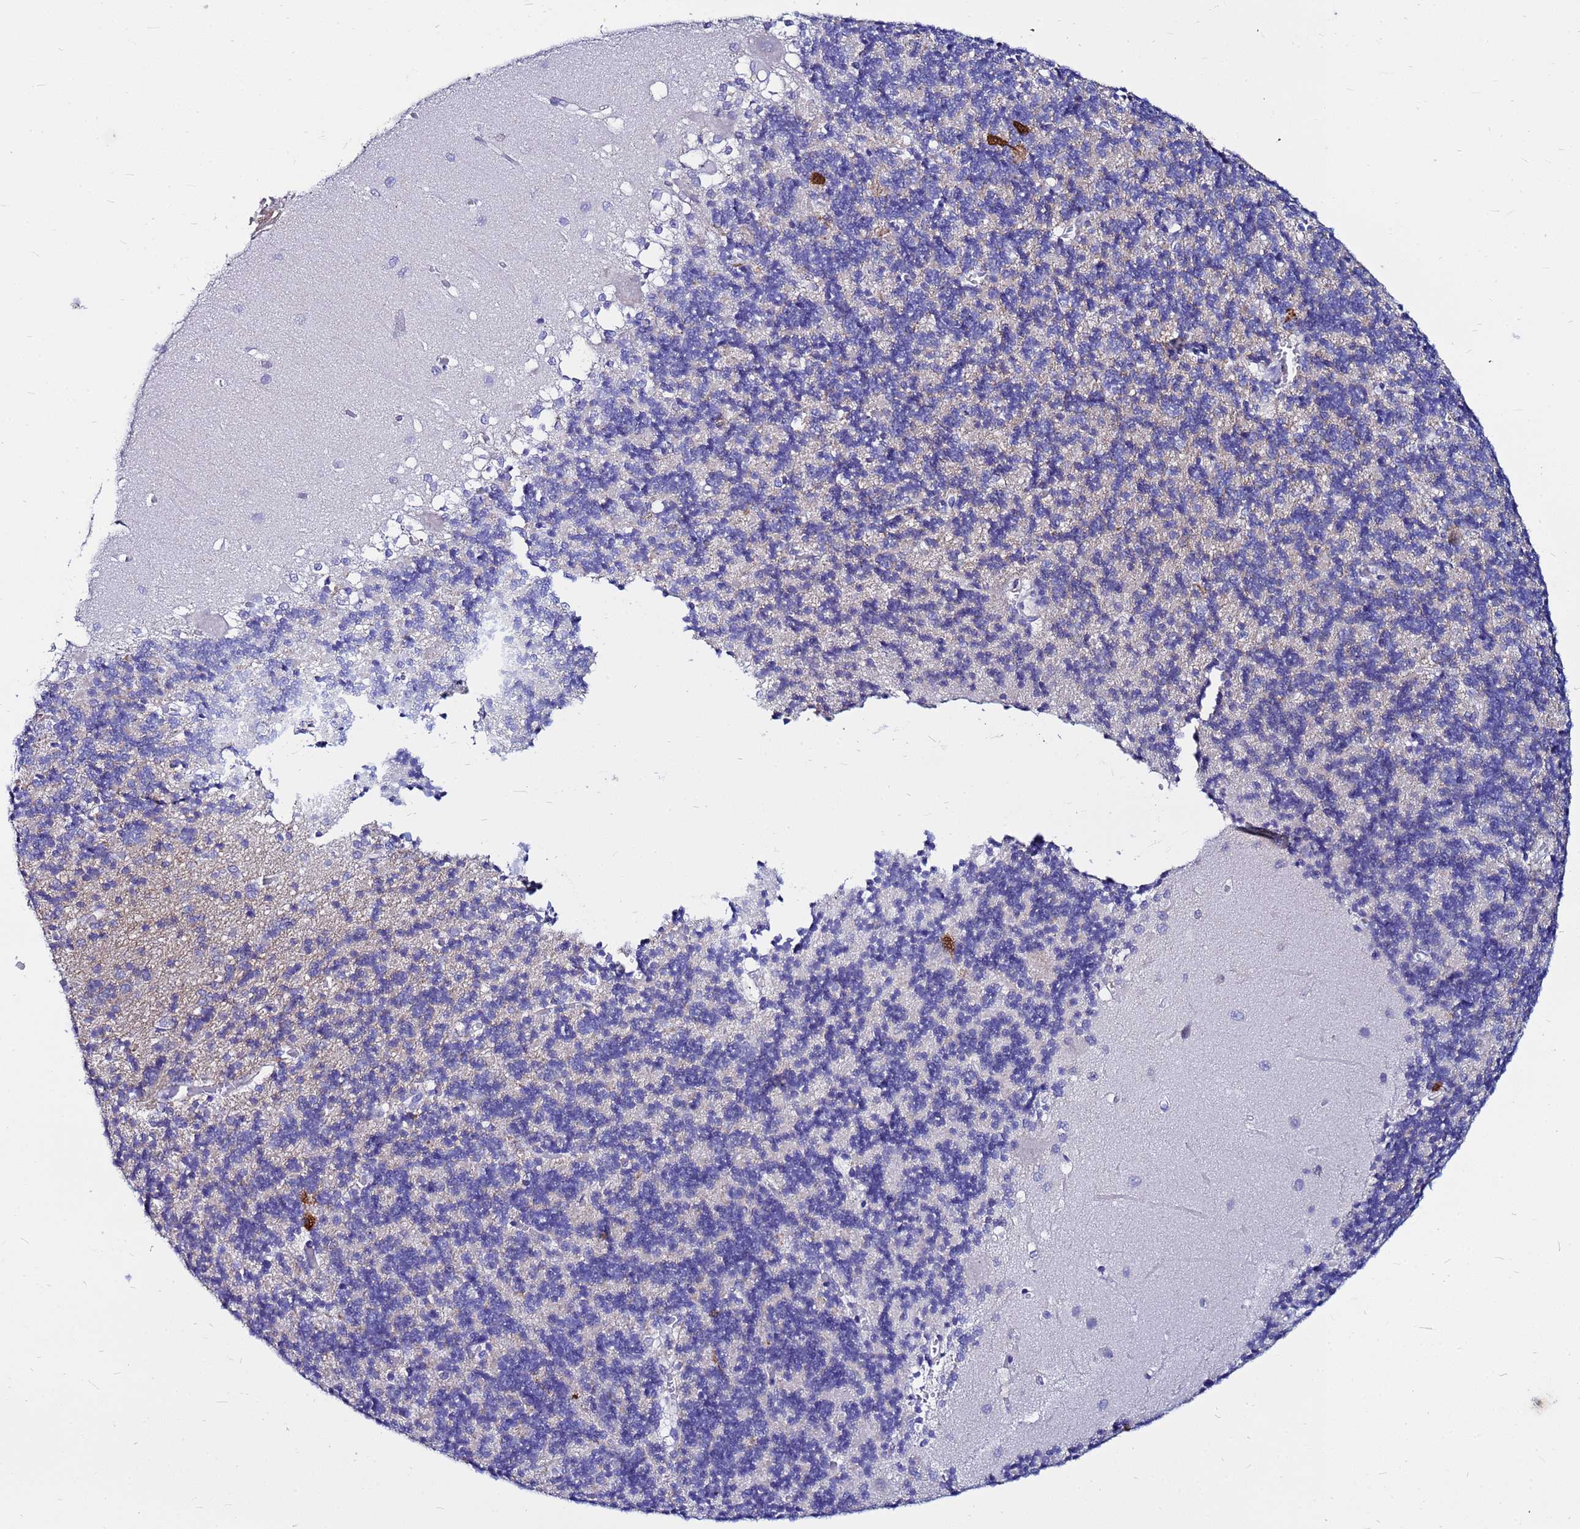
{"staining": {"intensity": "negative", "quantity": "none", "location": "none"}, "tissue": "cerebellum", "cell_type": "Cells in granular layer", "image_type": "normal", "snomed": [{"axis": "morphology", "description": "Normal tissue, NOS"}, {"axis": "topography", "description": "Cerebellum"}], "caption": "DAB immunohistochemical staining of benign human cerebellum shows no significant staining in cells in granular layer. (DAB (3,3'-diaminobenzidine) immunohistochemistry (IHC) visualized using brightfield microscopy, high magnification).", "gene": "PPP1R14C", "patient": {"sex": "male", "age": 37}}